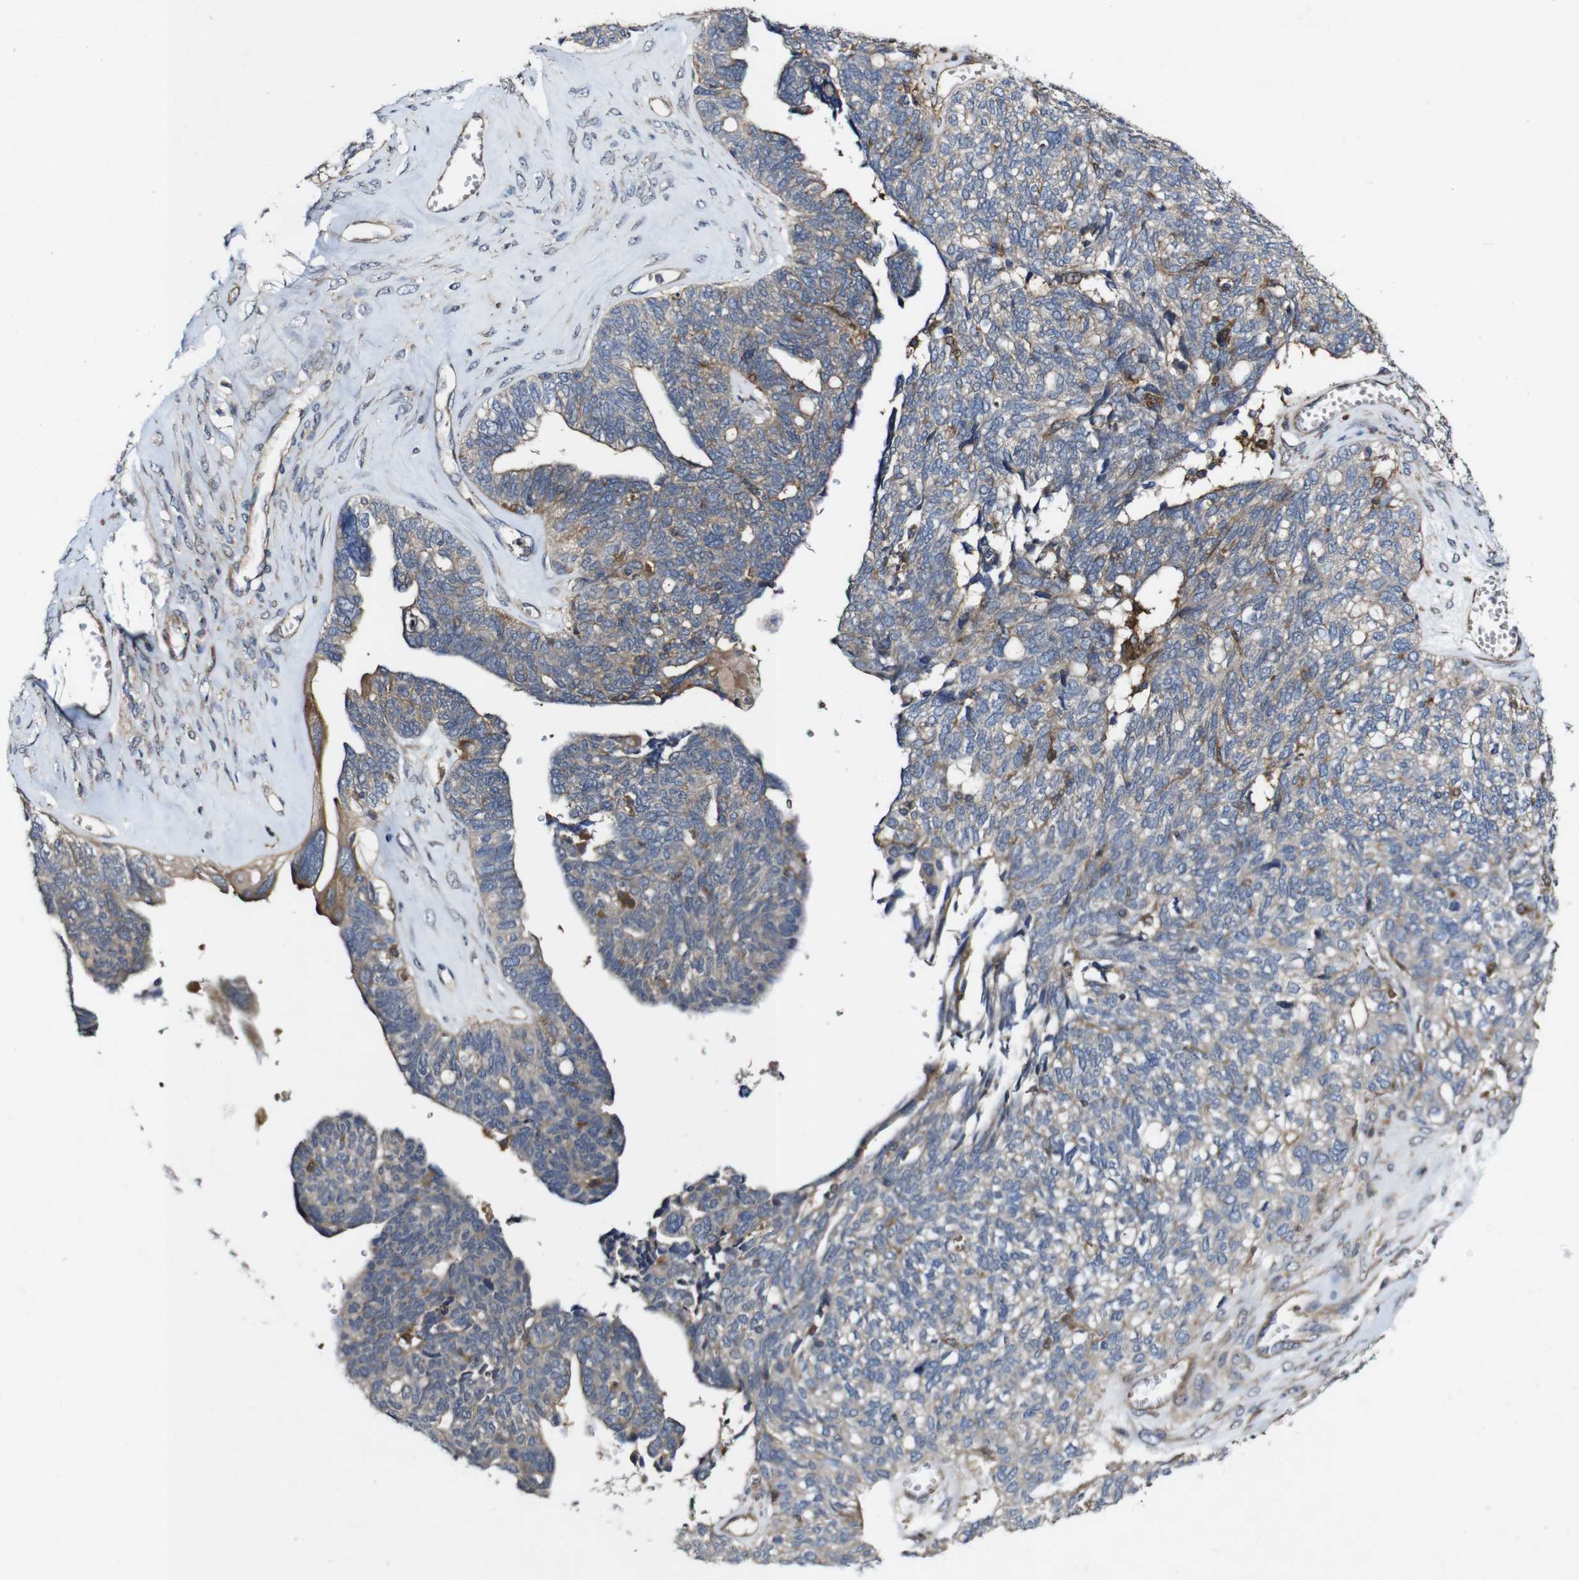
{"staining": {"intensity": "weak", "quantity": ">75%", "location": "cytoplasmic/membranous"}, "tissue": "ovarian cancer", "cell_type": "Tumor cells", "image_type": "cancer", "snomed": [{"axis": "morphology", "description": "Cystadenocarcinoma, serous, NOS"}, {"axis": "topography", "description": "Ovary"}], "caption": "Immunohistochemistry (IHC) (DAB (3,3'-diaminobenzidine)) staining of ovarian cancer (serous cystadenocarcinoma) shows weak cytoplasmic/membranous protein expression in approximately >75% of tumor cells.", "gene": "GSDME", "patient": {"sex": "female", "age": 79}}